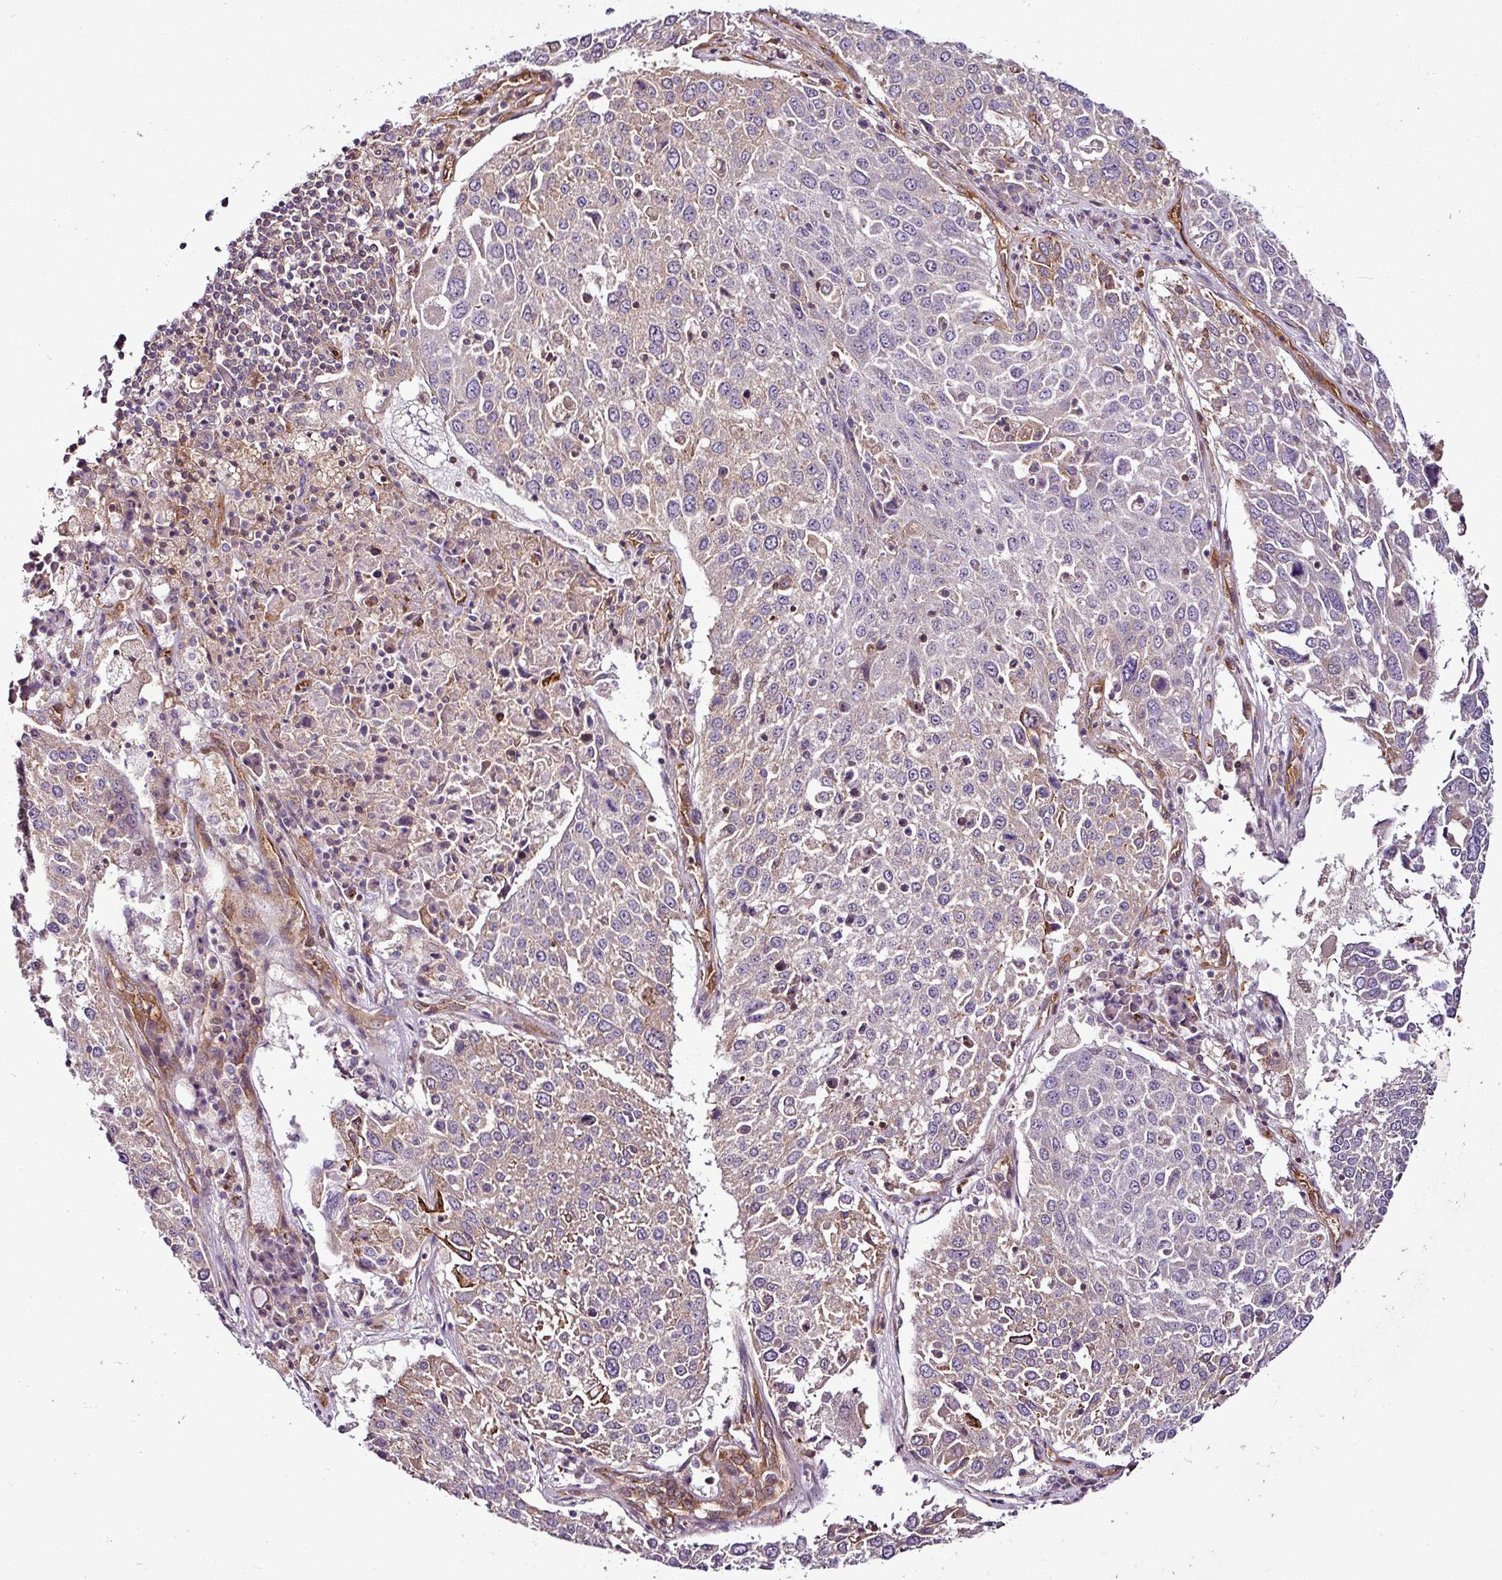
{"staining": {"intensity": "negative", "quantity": "none", "location": "none"}, "tissue": "lung cancer", "cell_type": "Tumor cells", "image_type": "cancer", "snomed": [{"axis": "morphology", "description": "Squamous cell carcinoma, NOS"}, {"axis": "topography", "description": "Lung"}], "caption": "Immunohistochemical staining of human lung cancer displays no significant positivity in tumor cells. Brightfield microscopy of immunohistochemistry (IHC) stained with DAB (brown) and hematoxylin (blue), captured at high magnification.", "gene": "ZNF106", "patient": {"sex": "male", "age": 65}}